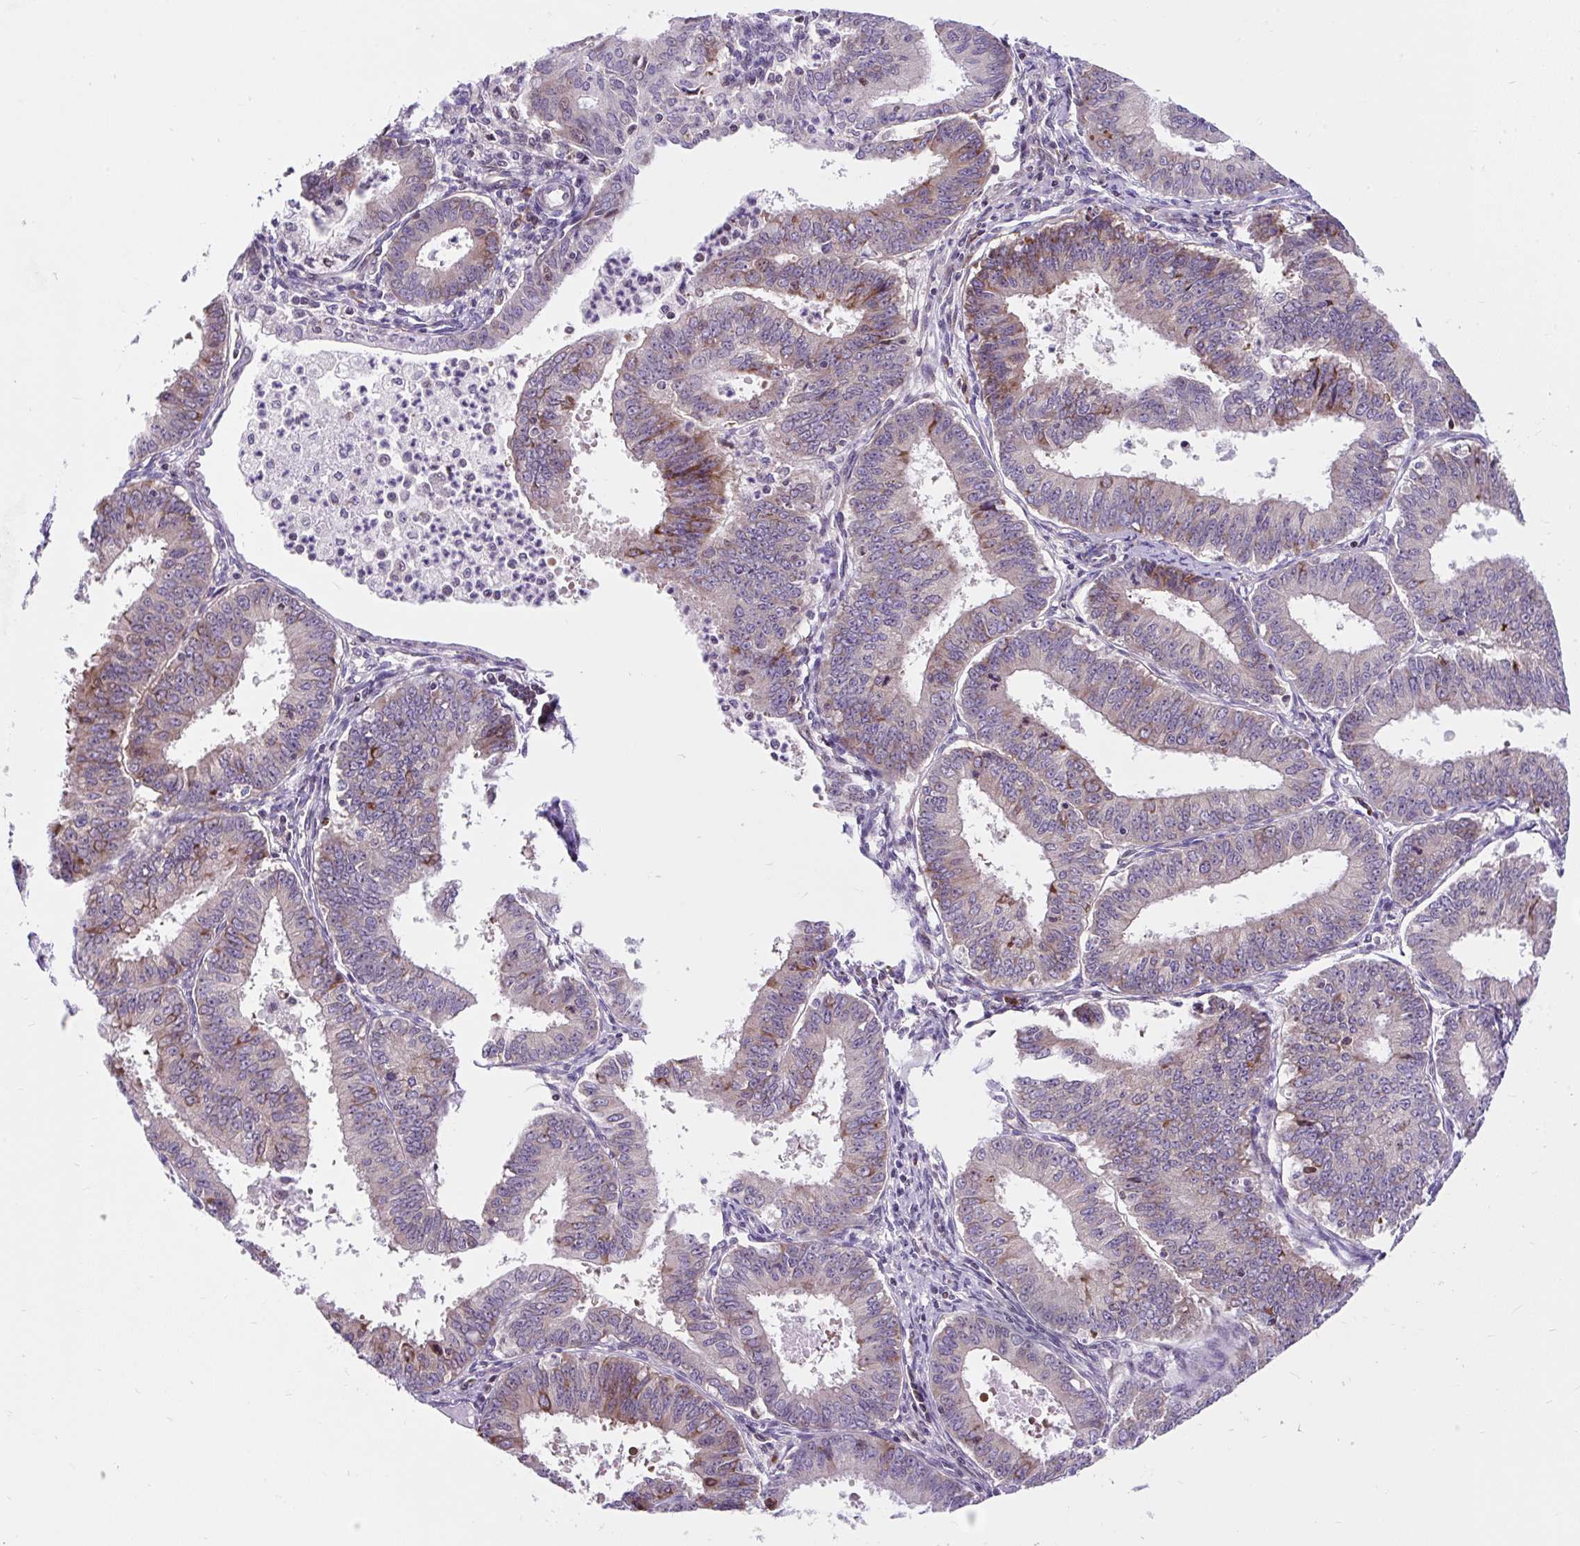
{"staining": {"intensity": "moderate", "quantity": "<25%", "location": "cytoplasmic/membranous"}, "tissue": "endometrial cancer", "cell_type": "Tumor cells", "image_type": "cancer", "snomed": [{"axis": "morphology", "description": "Adenocarcinoma, NOS"}, {"axis": "topography", "description": "Endometrium"}], "caption": "Adenocarcinoma (endometrial) stained for a protein reveals moderate cytoplasmic/membranous positivity in tumor cells.", "gene": "CISD3", "patient": {"sex": "female", "age": 73}}